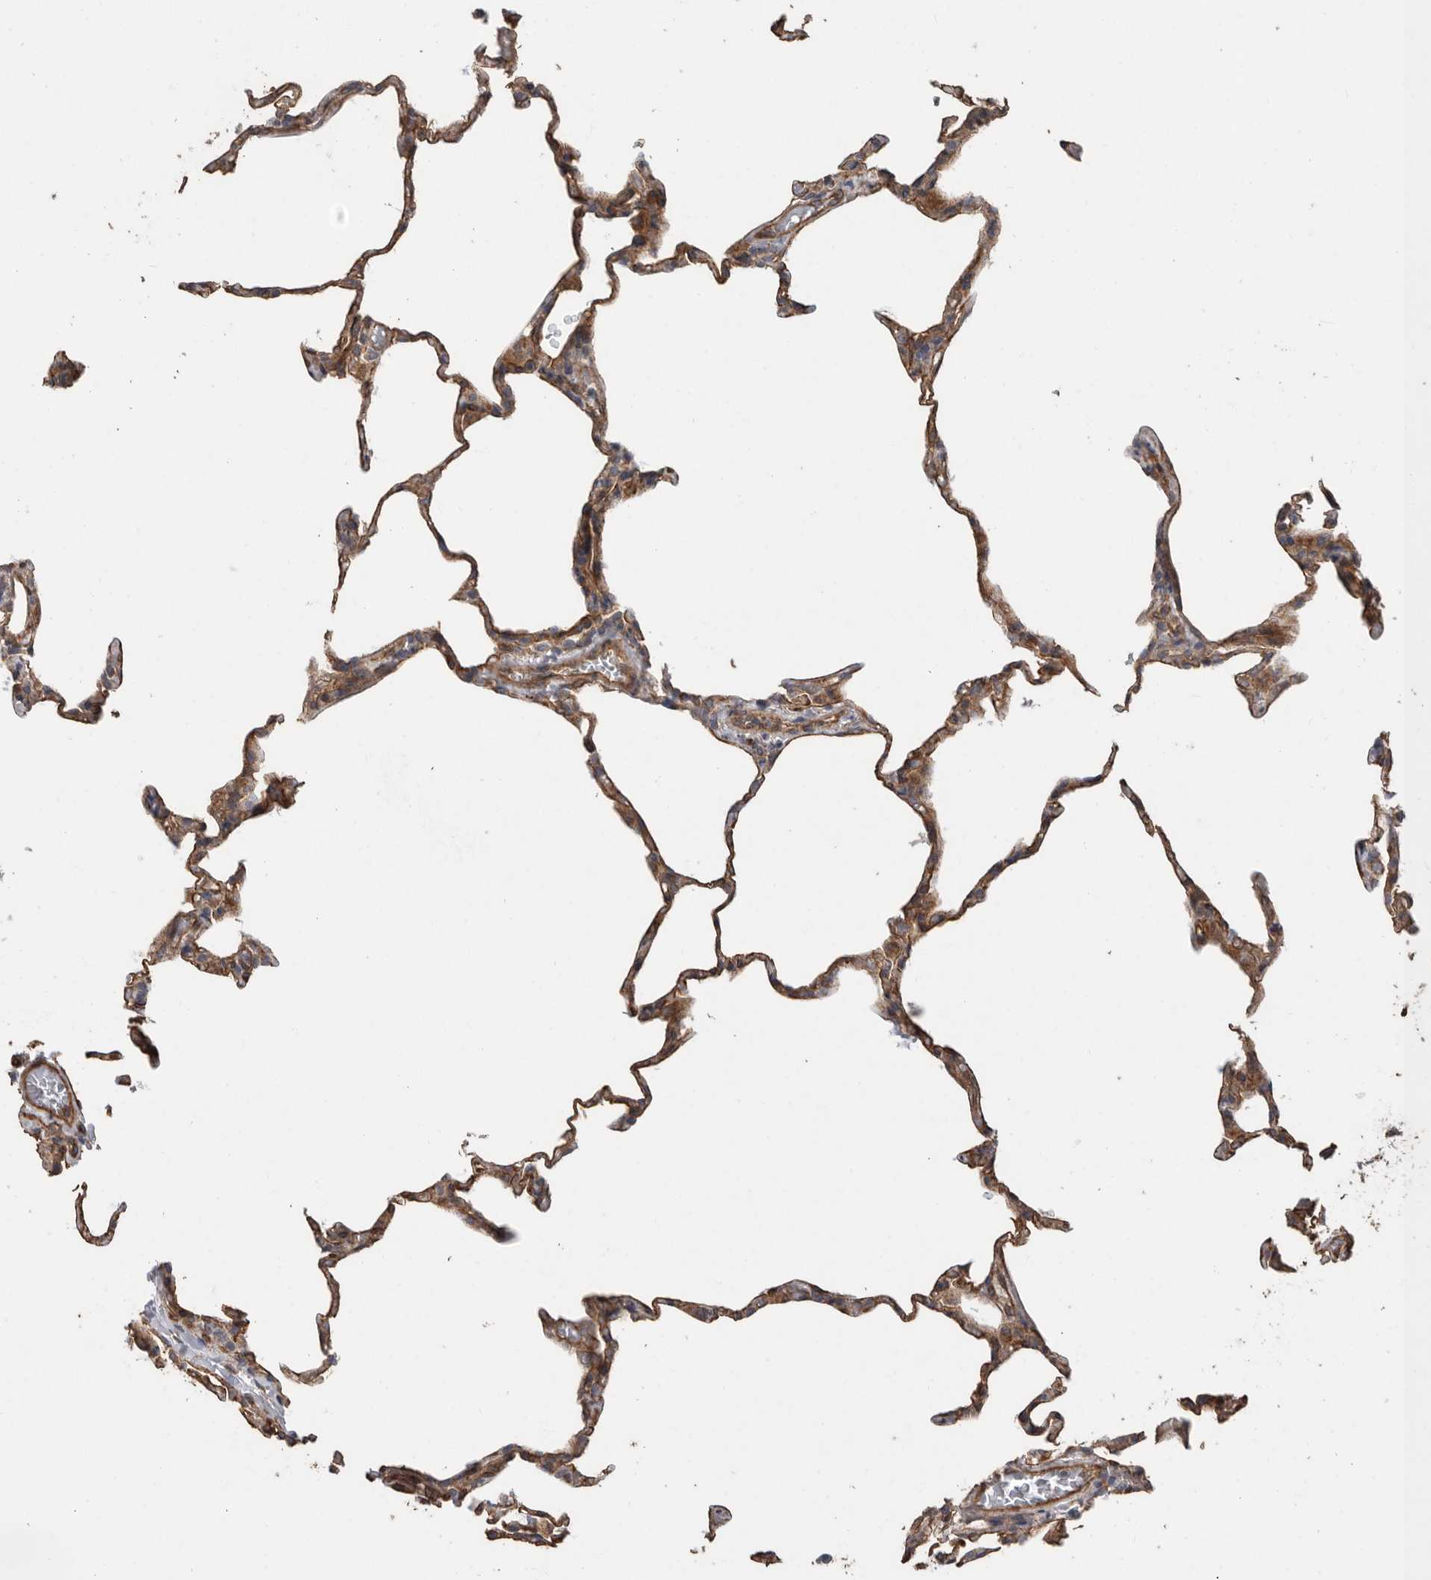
{"staining": {"intensity": "moderate", "quantity": "25%-75%", "location": "cytoplasmic/membranous"}, "tissue": "lung", "cell_type": "Alveolar cells", "image_type": "normal", "snomed": [{"axis": "morphology", "description": "Normal tissue, NOS"}, {"axis": "topography", "description": "Lung"}], "caption": "Human lung stained for a protein (brown) shows moderate cytoplasmic/membranous positive expression in approximately 25%-75% of alveolar cells.", "gene": "PODXL2", "patient": {"sex": "male", "age": 20}}